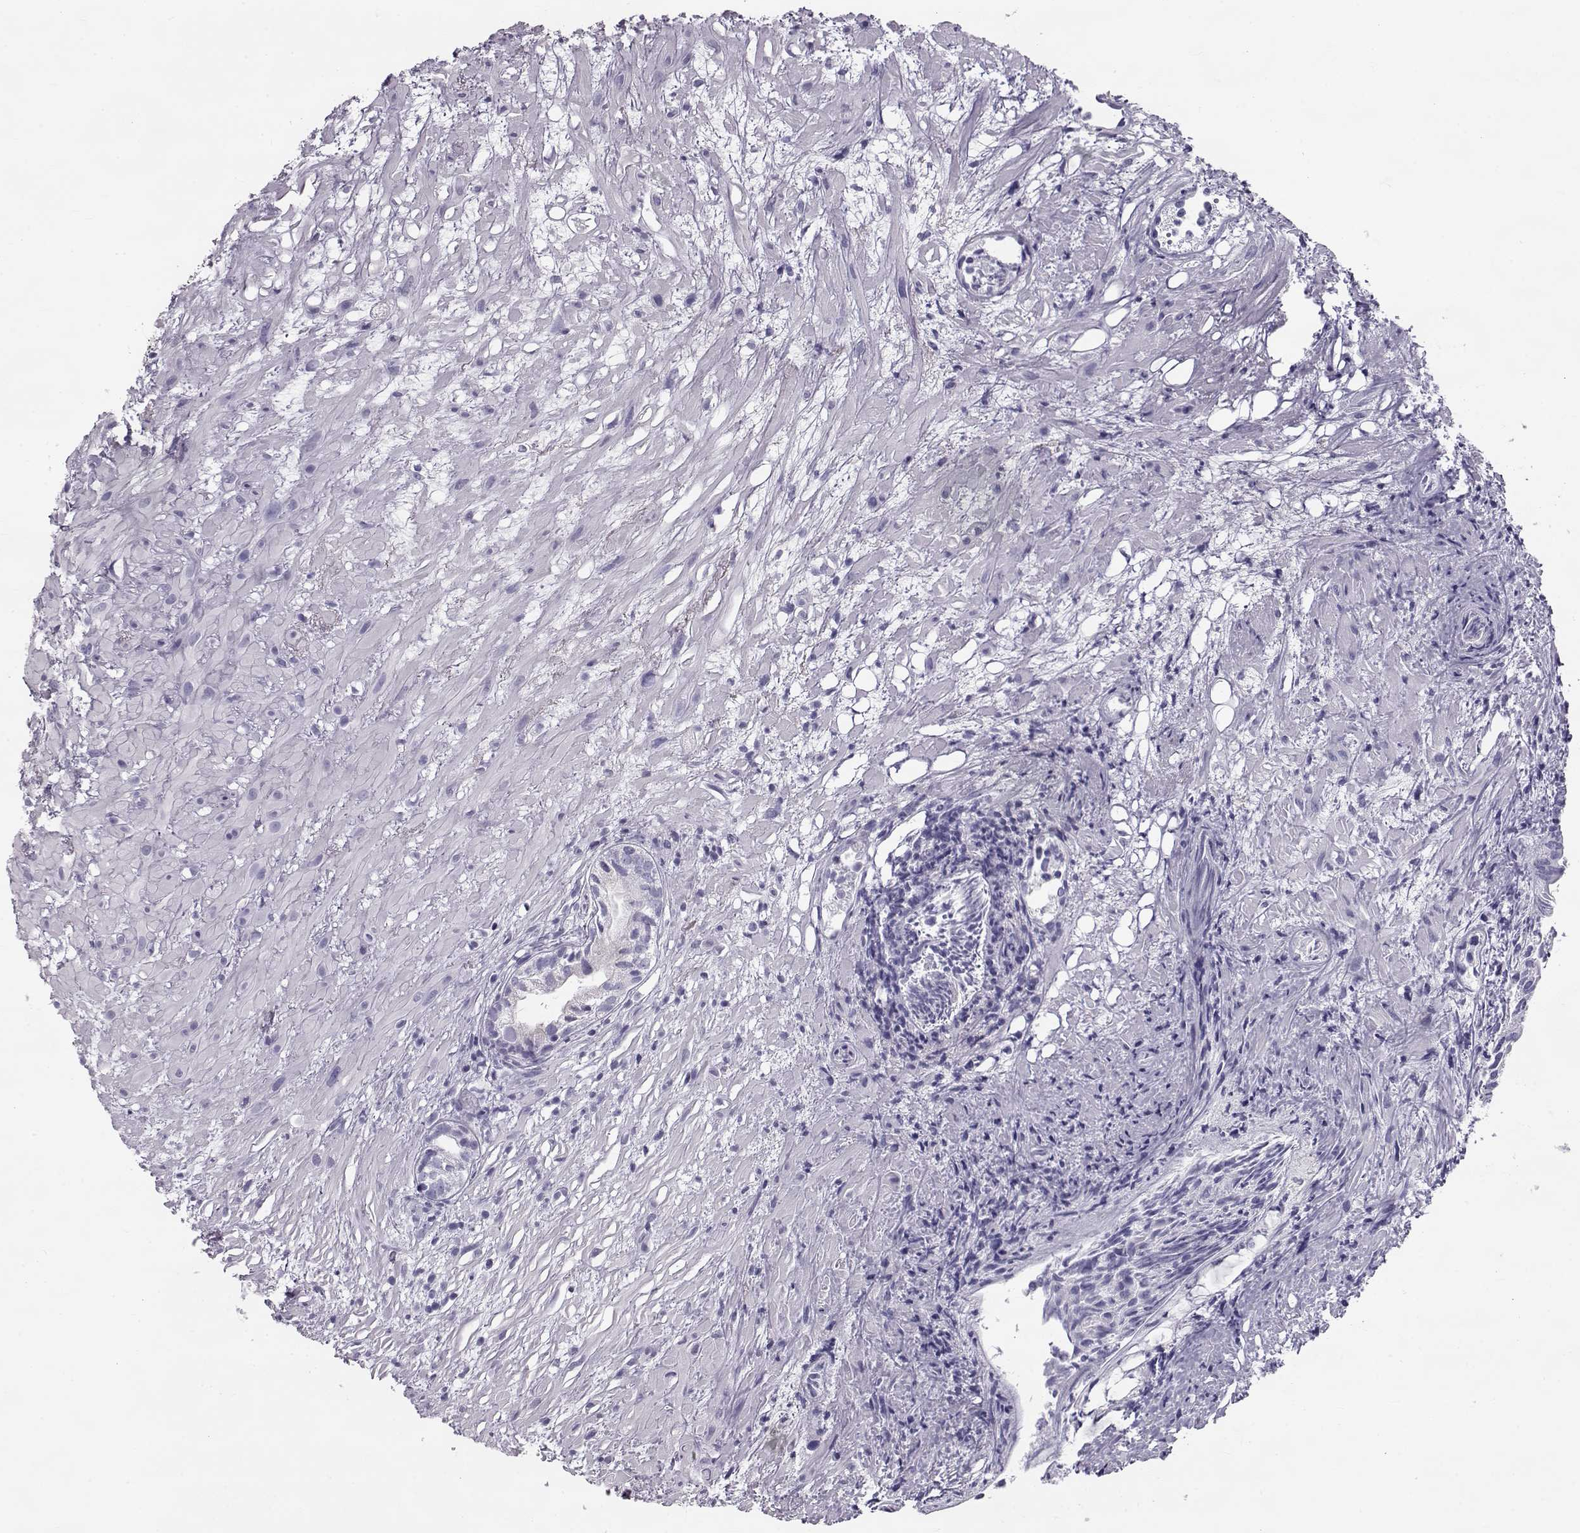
{"staining": {"intensity": "negative", "quantity": "none", "location": "none"}, "tissue": "prostate cancer", "cell_type": "Tumor cells", "image_type": "cancer", "snomed": [{"axis": "morphology", "description": "Adenocarcinoma, High grade"}, {"axis": "topography", "description": "Prostate"}], "caption": "IHC of prostate cancer displays no staining in tumor cells.", "gene": "RD3", "patient": {"sex": "male", "age": 79}}